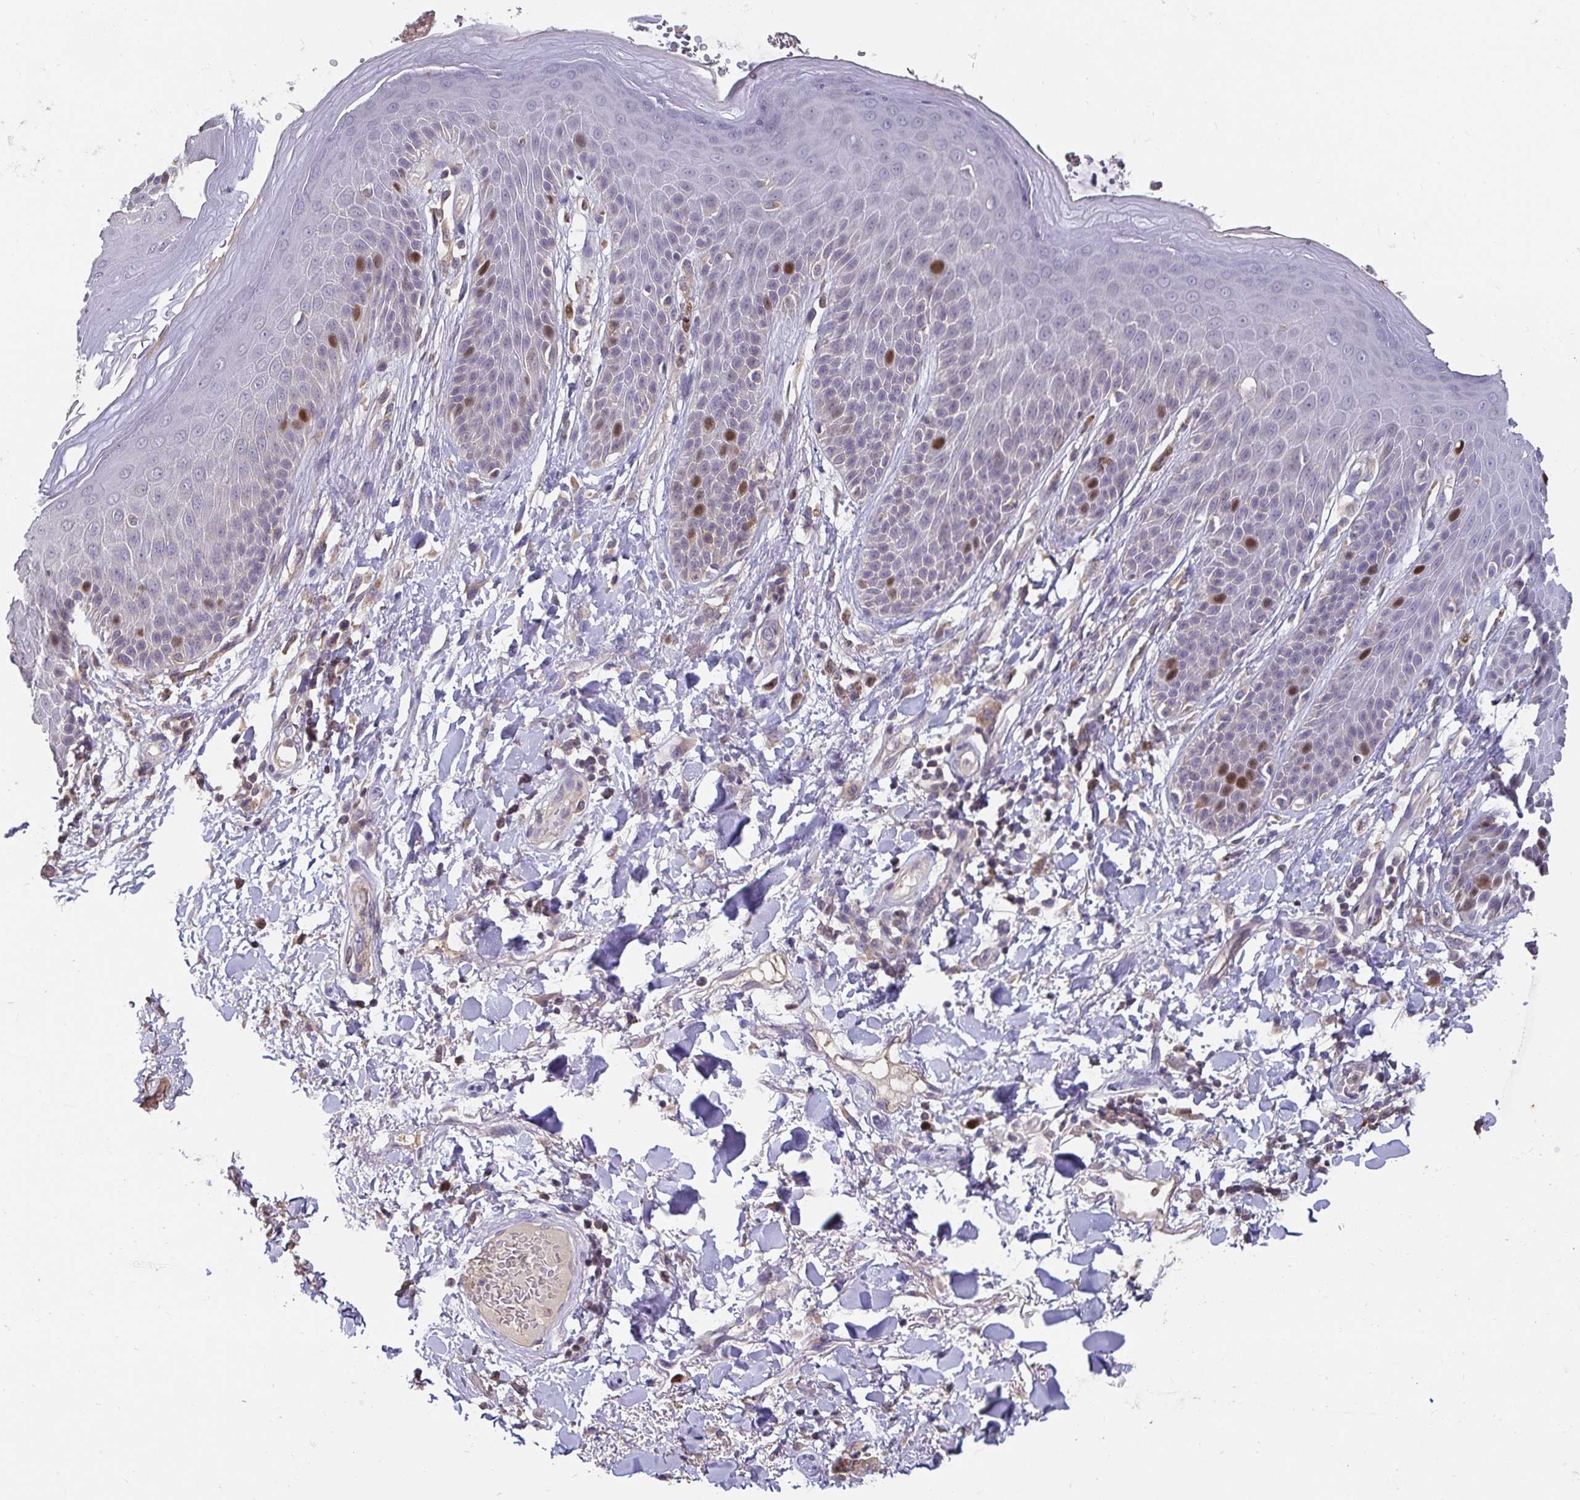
{"staining": {"intensity": "strong", "quantity": "<25%", "location": "nuclear"}, "tissue": "skin", "cell_type": "Epidermal cells", "image_type": "normal", "snomed": [{"axis": "morphology", "description": "Normal tissue, NOS"}, {"axis": "topography", "description": "Anal"}, {"axis": "topography", "description": "Peripheral nerve tissue"}], "caption": "A medium amount of strong nuclear positivity is identified in approximately <25% of epidermal cells in benign skin. (DAB (3,3'-diaminobenzidine) = brown stain, brightfield microscopy at high magnification).", "gene": "ANLN", "patient": {"sex": "male", "age": 51}}